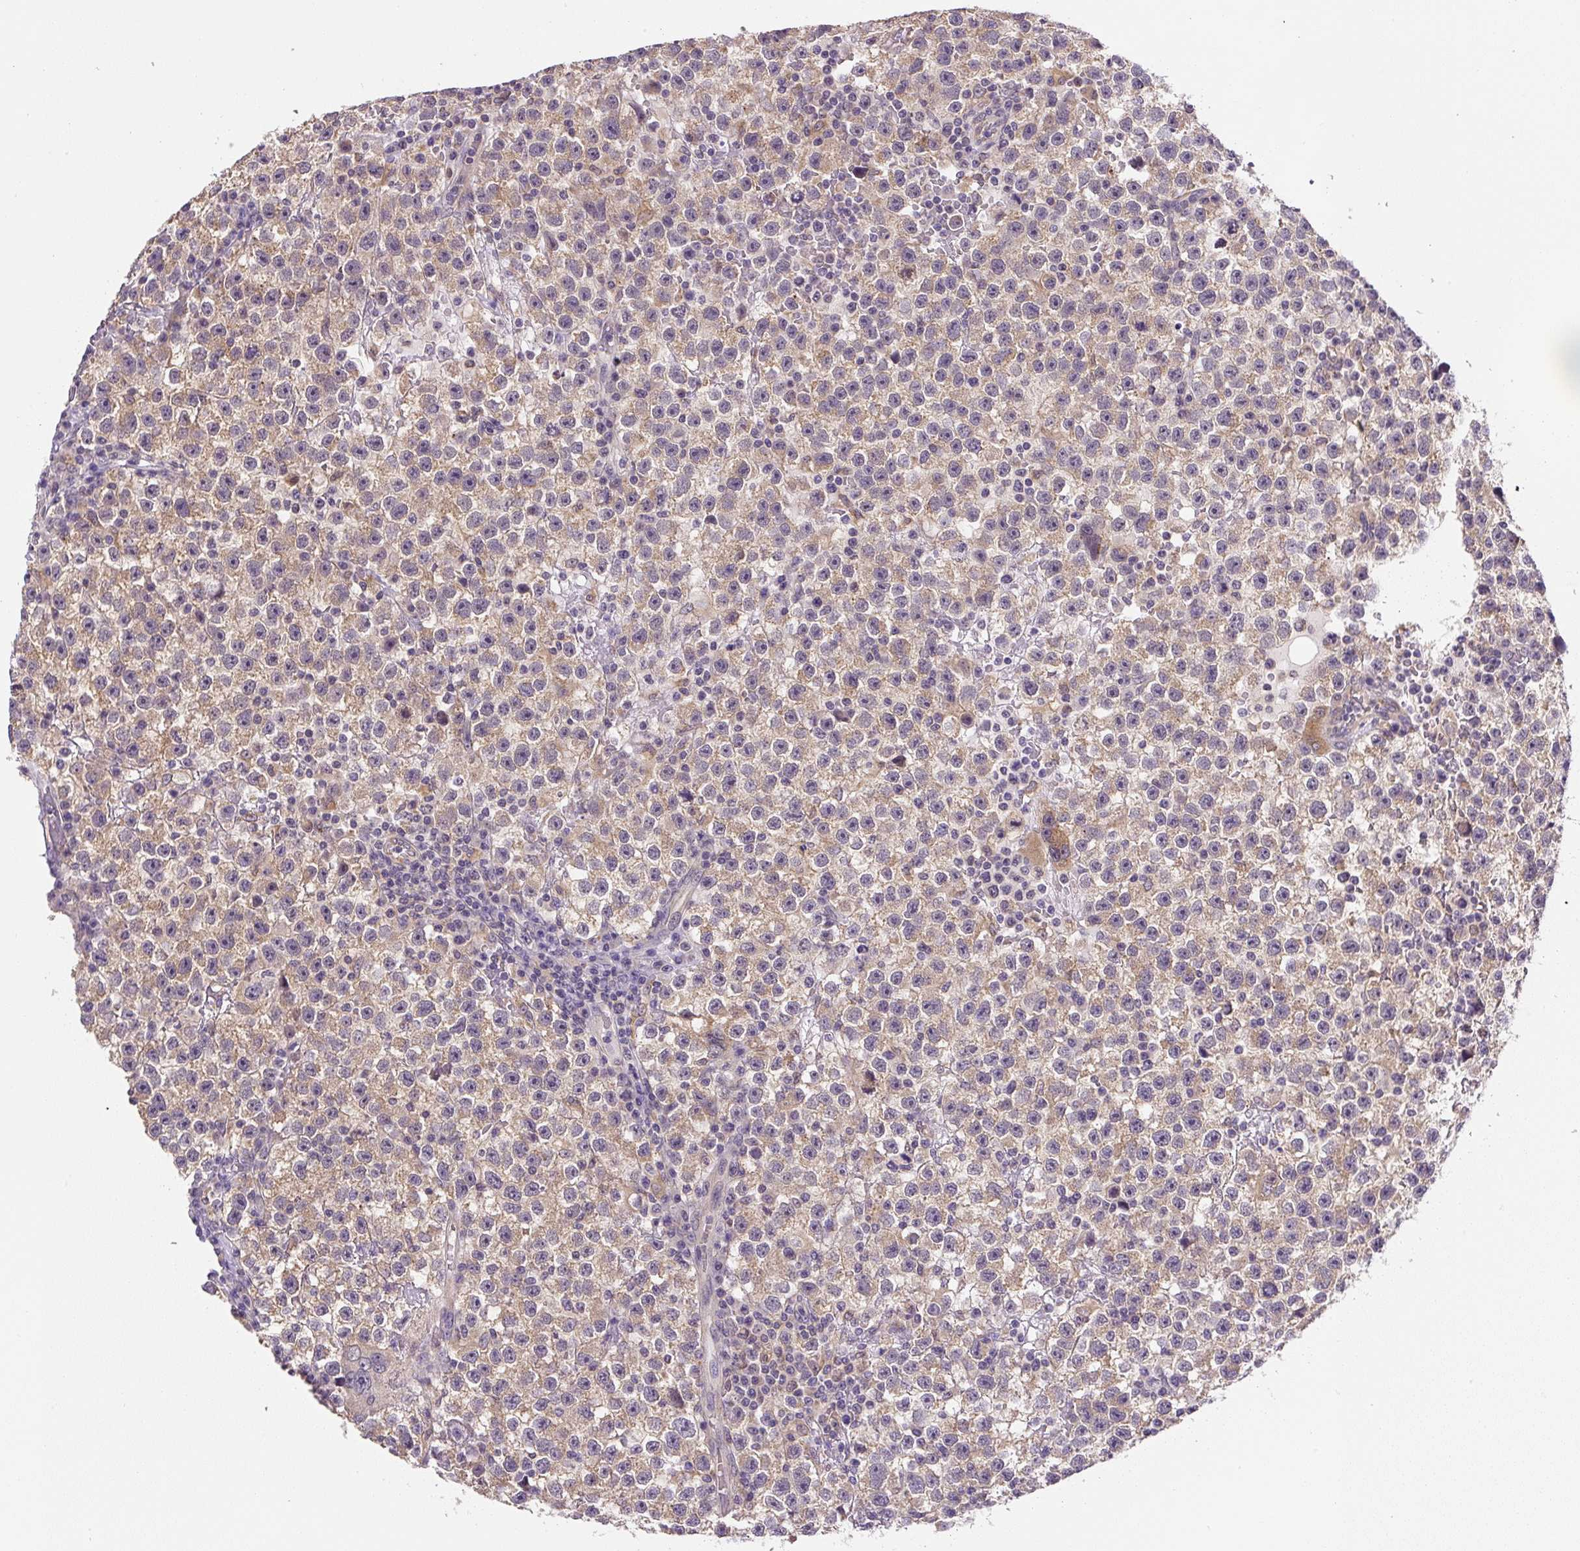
{"staining": {"intensity": "weak", "quantity": ">75%", "location": "cytoplasmic/membranous"}, "tissue": "testis cancer", "cell_type": "Tumor cells", "image_type": "cancer", "snomed": [{"axis": "morphology", "description": "Seminoma, NOS"}, {"axis": "topography", "description": "Testis"}], "caption": "Testis seminoma was stained to show a protein in brown. There is low levels of weak cytoplasmic/membranous positivity in approximately >75% of tumor cells. (Stains: DAB (3,3'-diaminobenzidine) in brown, nuclei in blue, Microscopy: brightfield microscopy at high magnification).", "gene": "PLA2G4A", "patient": {"sex": "male", "age": 22}}